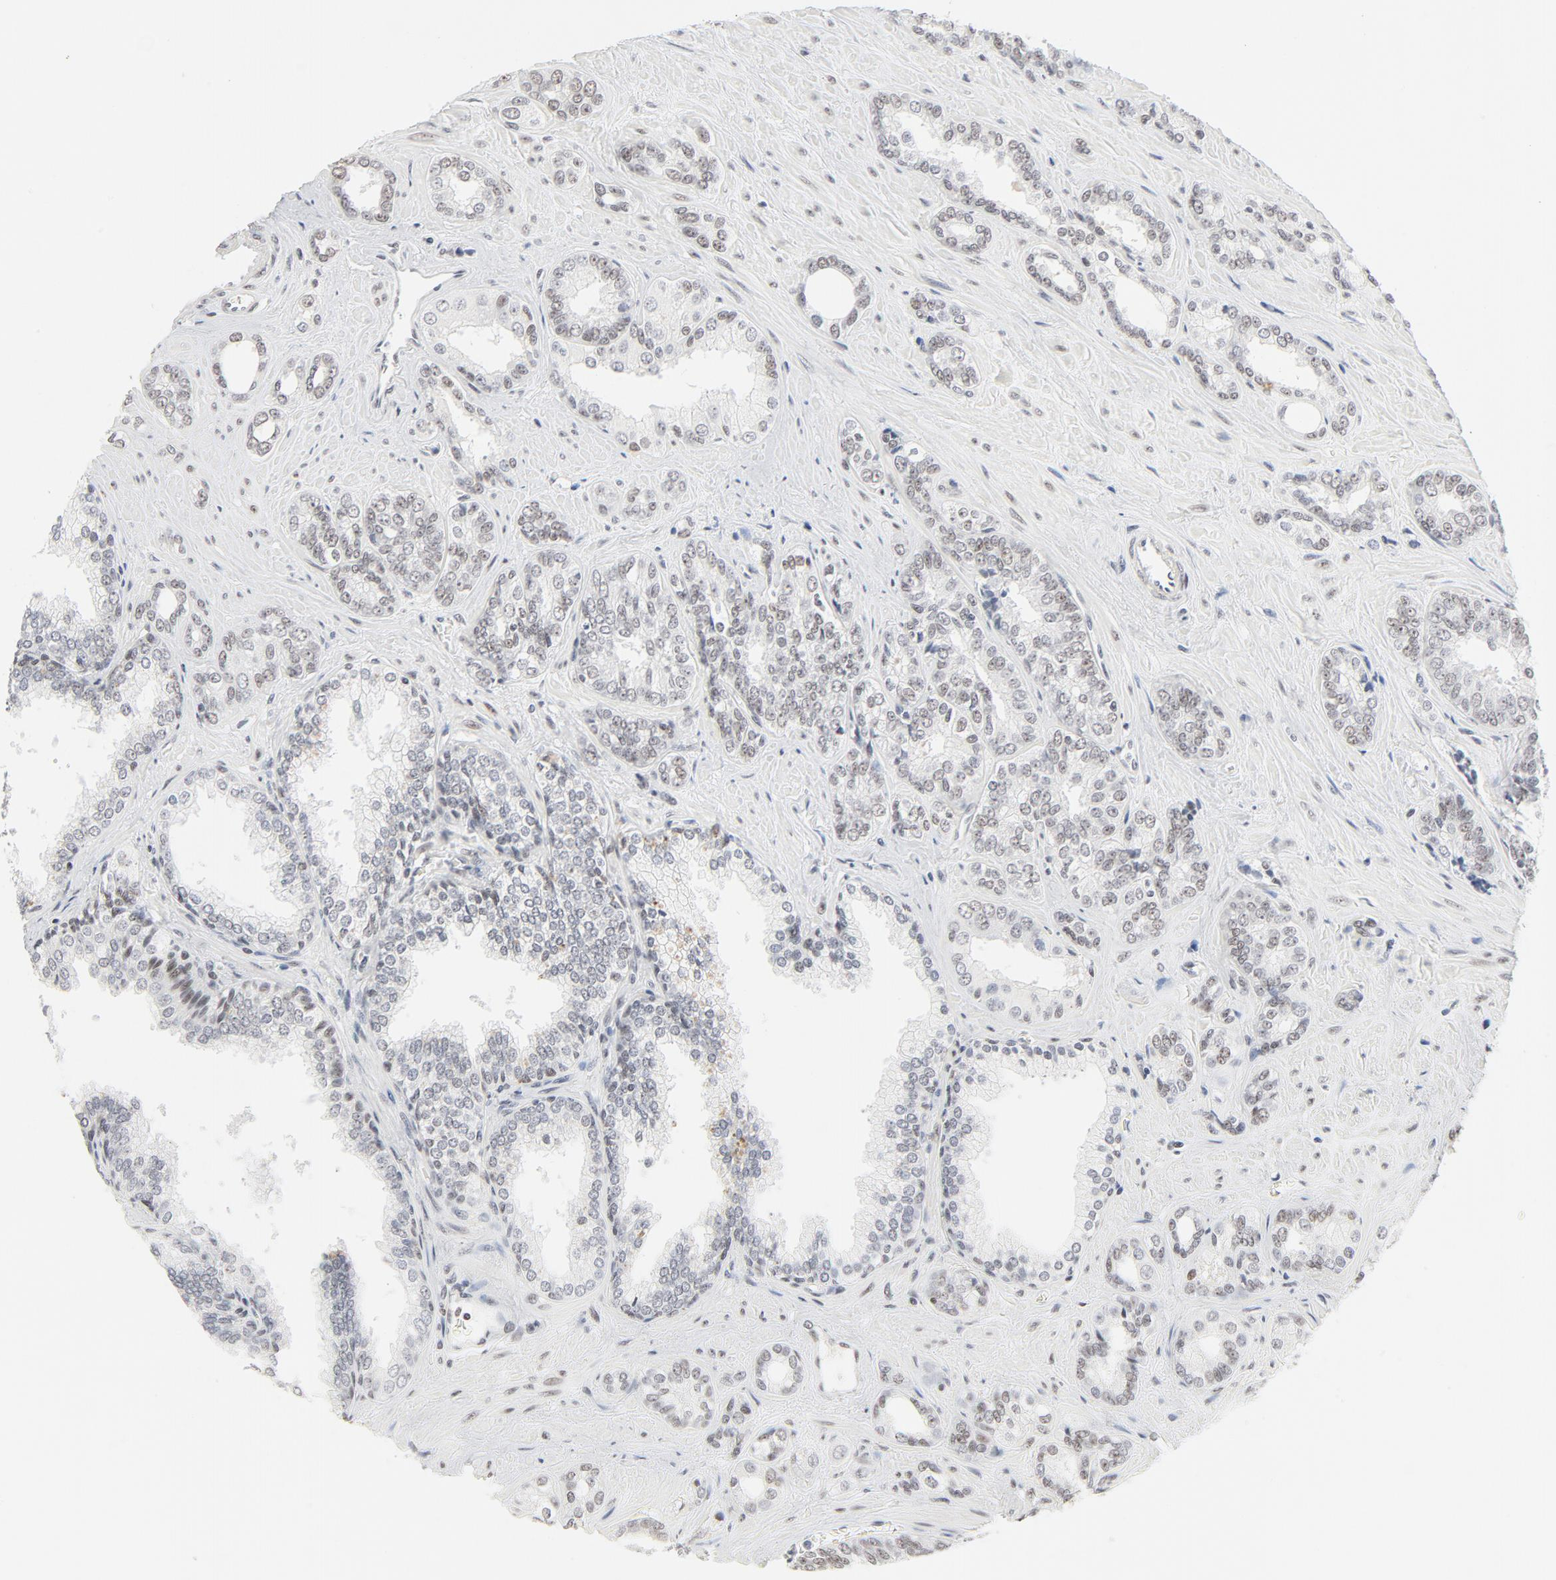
{"staining": {"intensity": "moderate", "quantity": "25%-75%", "location": "nuclear"}, "tissue": "prostate cancer", "cell_type": "Tumor cells", "image_type": "cancer", "snomed": [{"axis": "morphology", "description": "Adenocarcinoma, High grade"}, {"axis": "topography", "description": "Prostate"}], "caption": "DAB (3,3'-diaminobenzidine) immunohistochemical staining of human high-grade adenocarcinoma (prostate) exhibits moderate nuclear protein positivity in about 25%-75% of tumor cells.", "gene": "GTF2H1", "patient": {"sex": "male", "age": 67}}